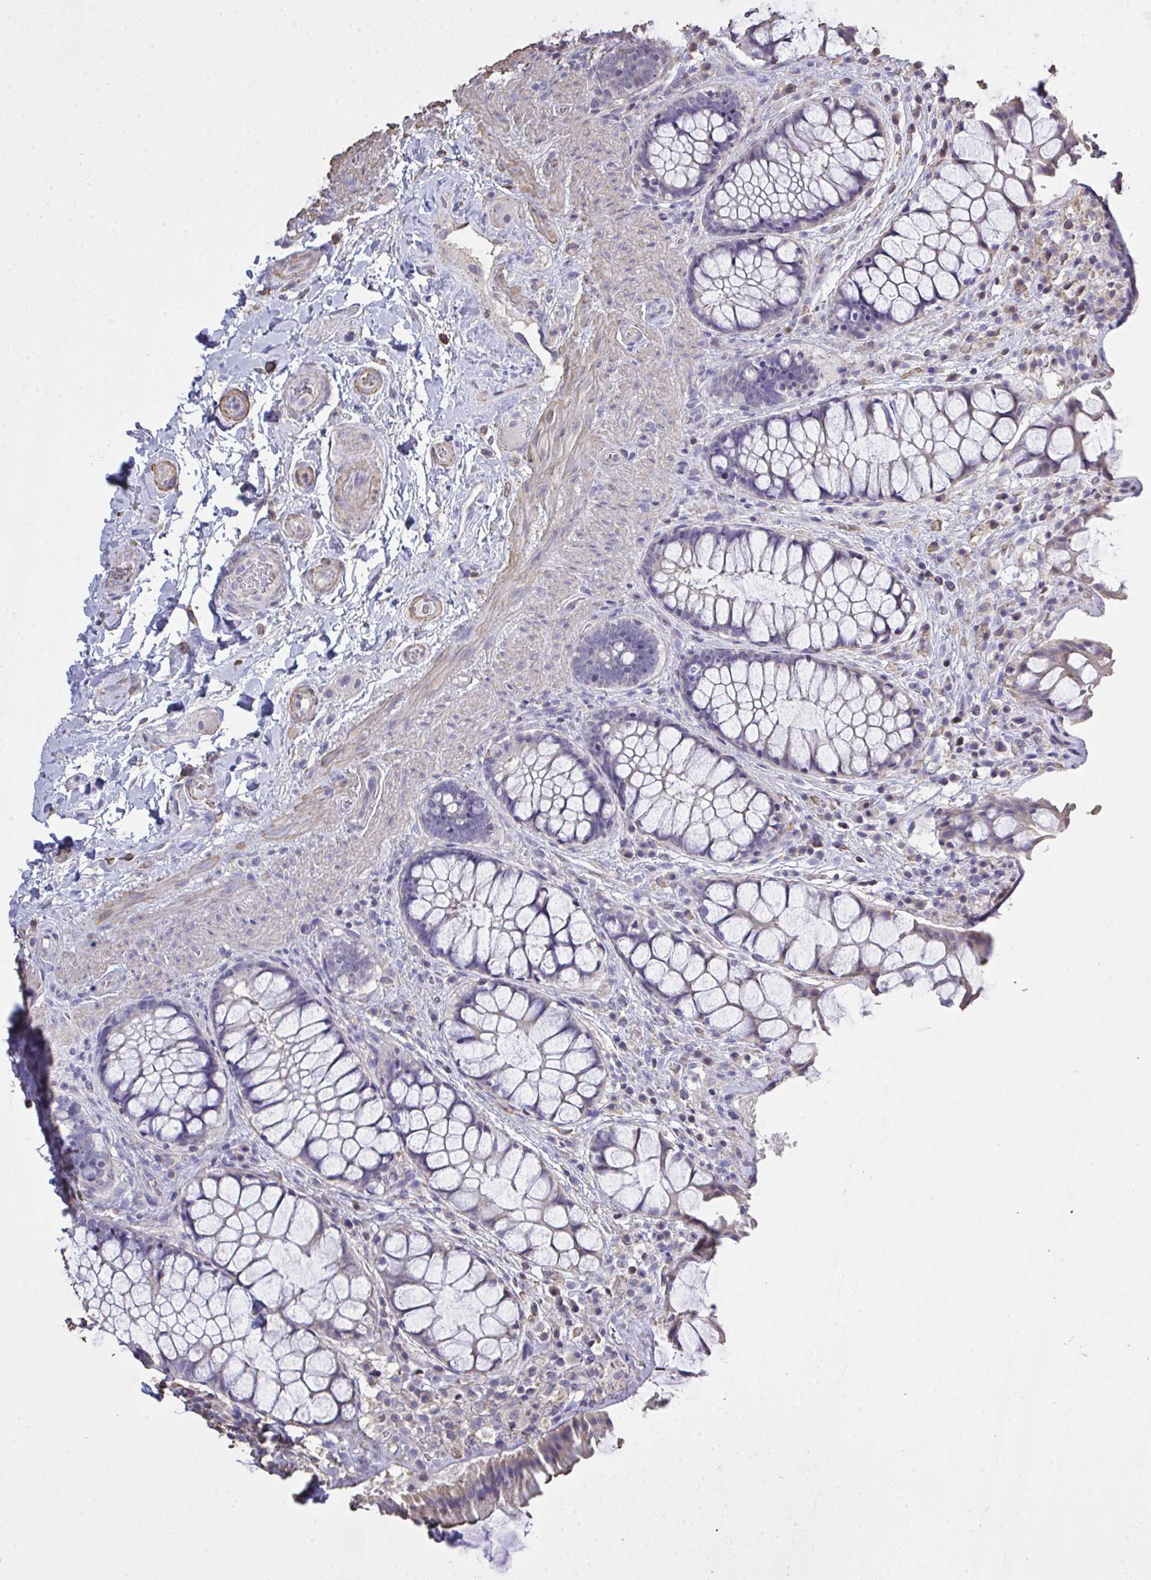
{"staining": {"intensity": "negative", "quantity": "none", "location": "none"}, "tissue": "rectum", "cell_type": "Glandular cells", "image_type": "normal", "snomed": [{"axis": "morphology", "description": "Normal tissue, NOS"}, {"axis": "topography", "description": "Rectum"}], "caption": "Photomicrograph shows no significant protein positivity in glandular cells of normal rectum. (DAB IHC visualized using brightfield microscopy, high magnification).", "gene": "IL23R", "patient": {"sex": "female", "age": 58}}